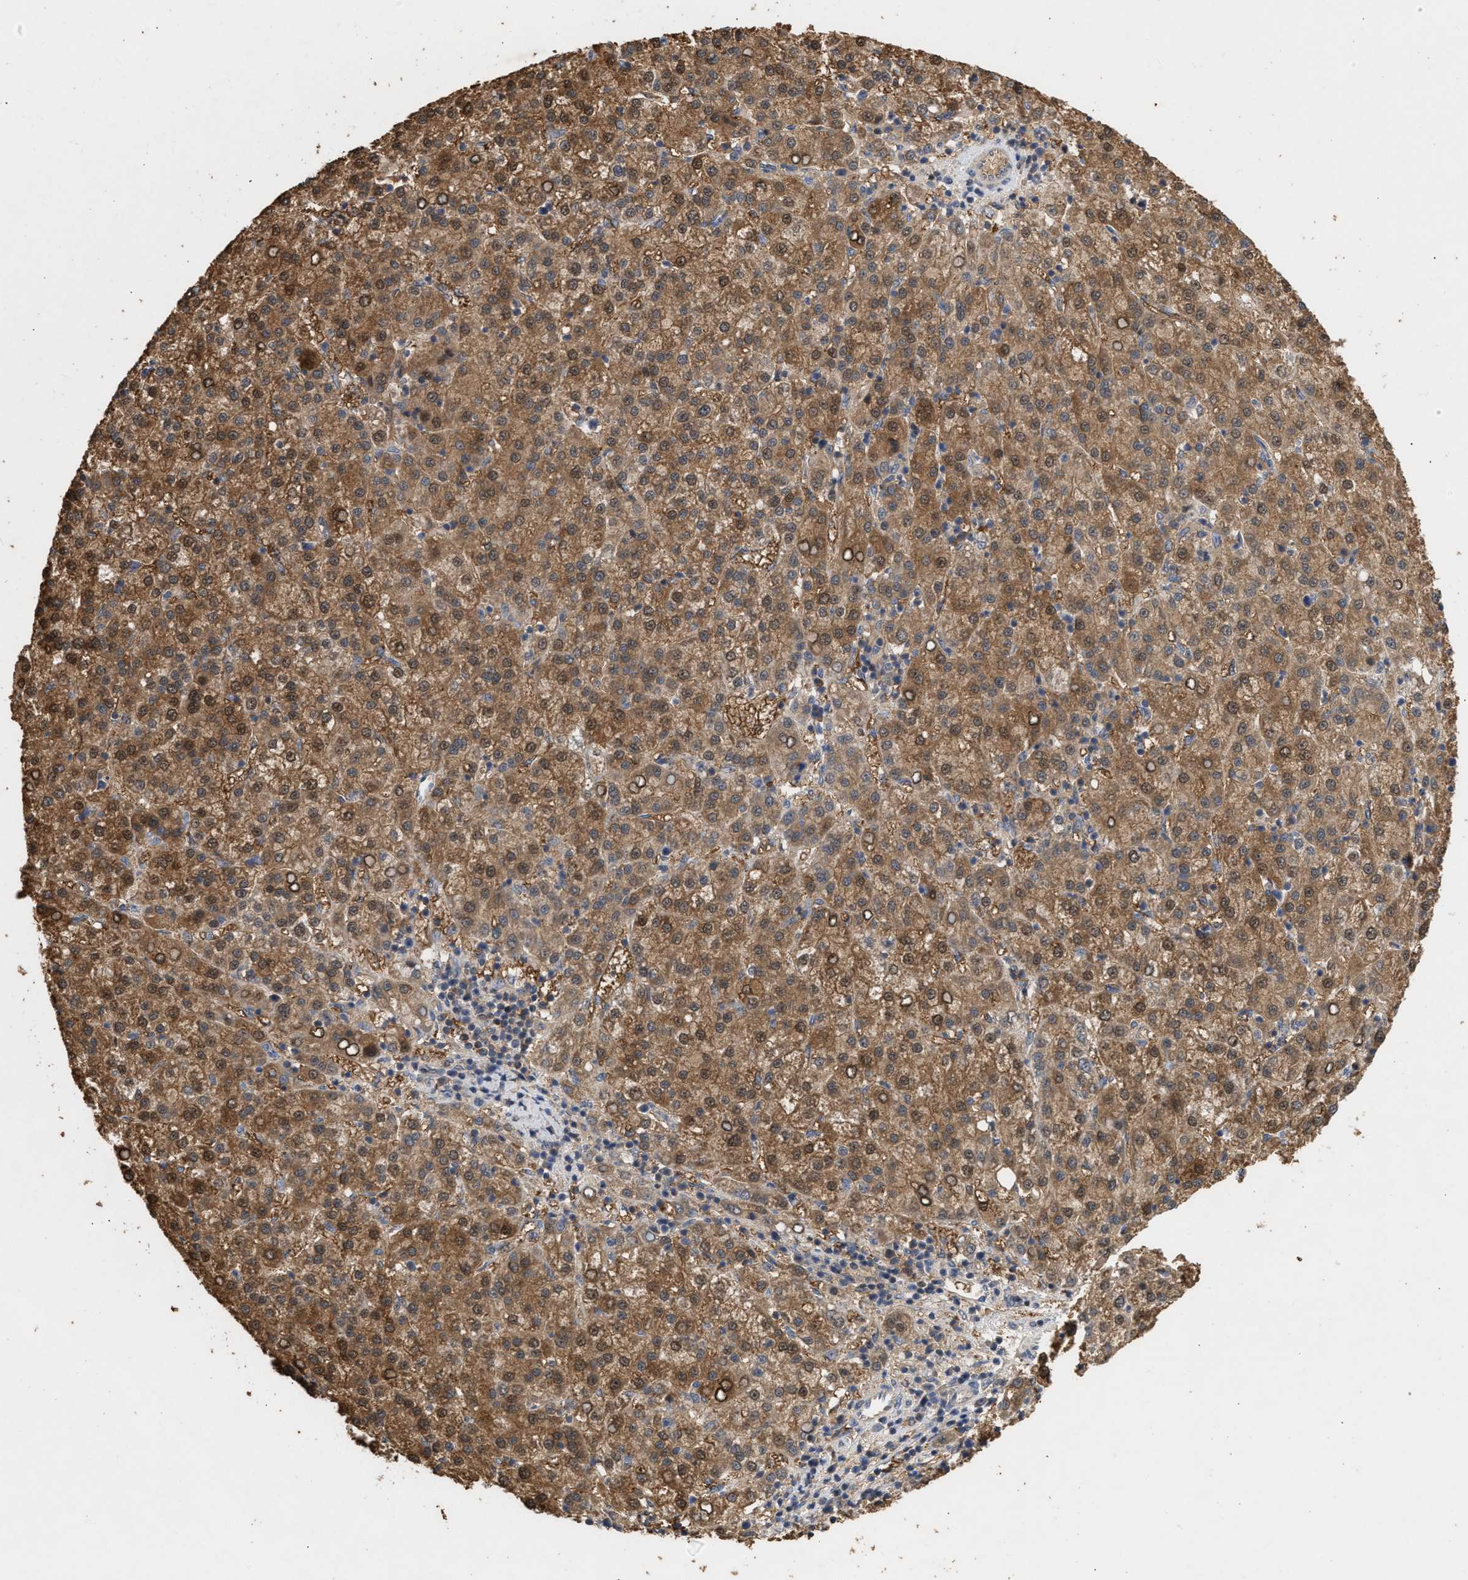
{"staining": {"intensity": "moderate", "quantity": ">75%", "location": "cytoplasmic/membranous,nuclear"}, "tissue": "liver cancer", "cell_type": "Tumor cells", "image_type": "cancer", "snomed": [{"axis": "morphology", "description": "Carcinoma, Hepatocellular, NOS"}, {"axis": "topography", "description": "Liver"}], "caption": "IHC of liver cancer (hepatocellular carcinoma) exhibits medium levels of moderate cytoplasmic/membranous and nuclear expression in approximately >75% of tumor cells. (Brightfield microscopy of DAB IHC at high magnification).", "gene": "FITM1", "patient": {"sex": "female", "age": 58}}